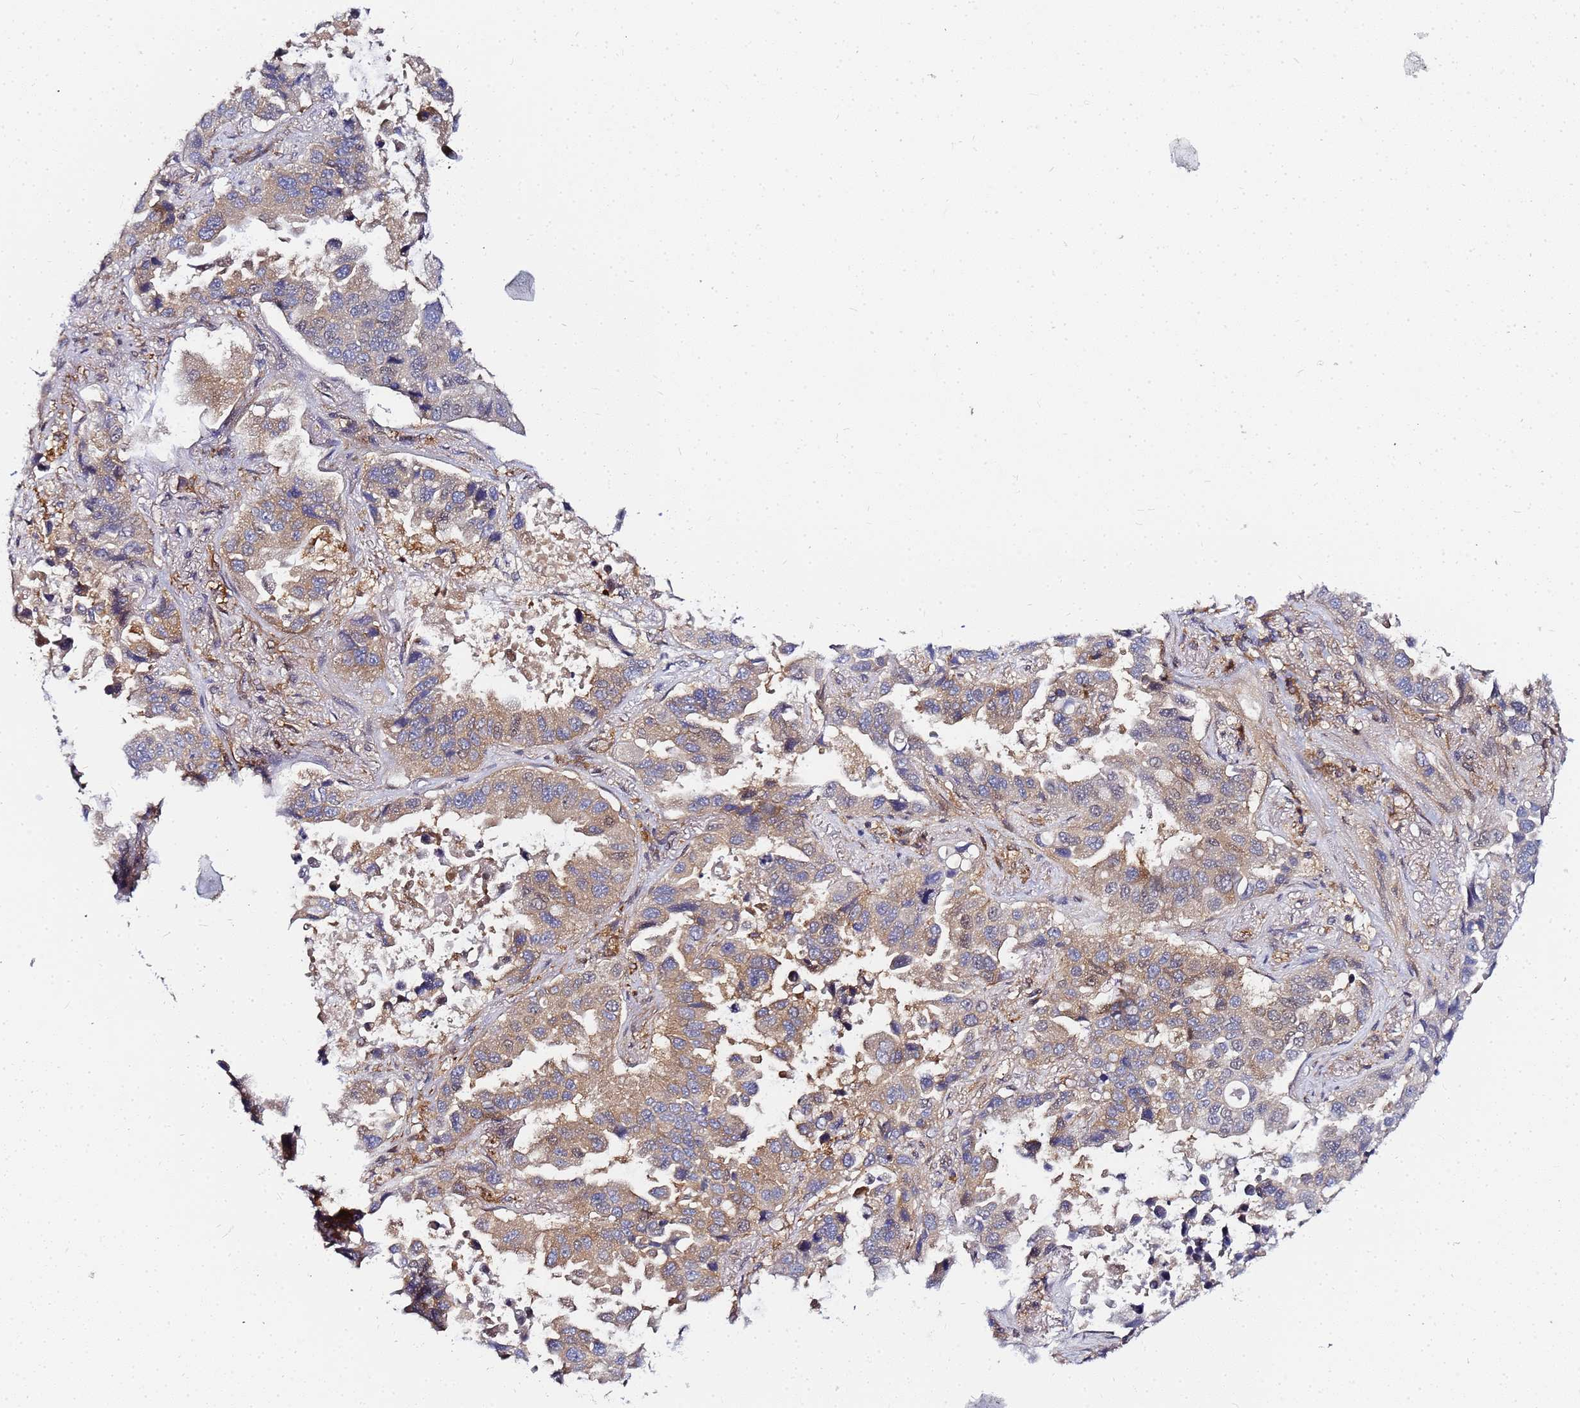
{"staining": {"intensity": "moderate", "quantity": ">75%", "location": "cytoplasmic/membranous"}, "tissue": "lung cancer", "cell_type": "Tumor cells", "image_type": "cancer", "snomed": [{"axis": "morphology", "description": "Adenocarcinoma, NOS"}, {"axis": "topography", "description": "Lung"}], "caption": "Immunohistochemistry (DAB (3,3'-diaminobenzidine)) staining of lung cancer (adenocarcinoma) demonstrates moderate cytoplasmic/membranous protein staining in about >75% of tumor cells.", "gene": "CHM", "patient": {"sex": "male", "age": 64}}